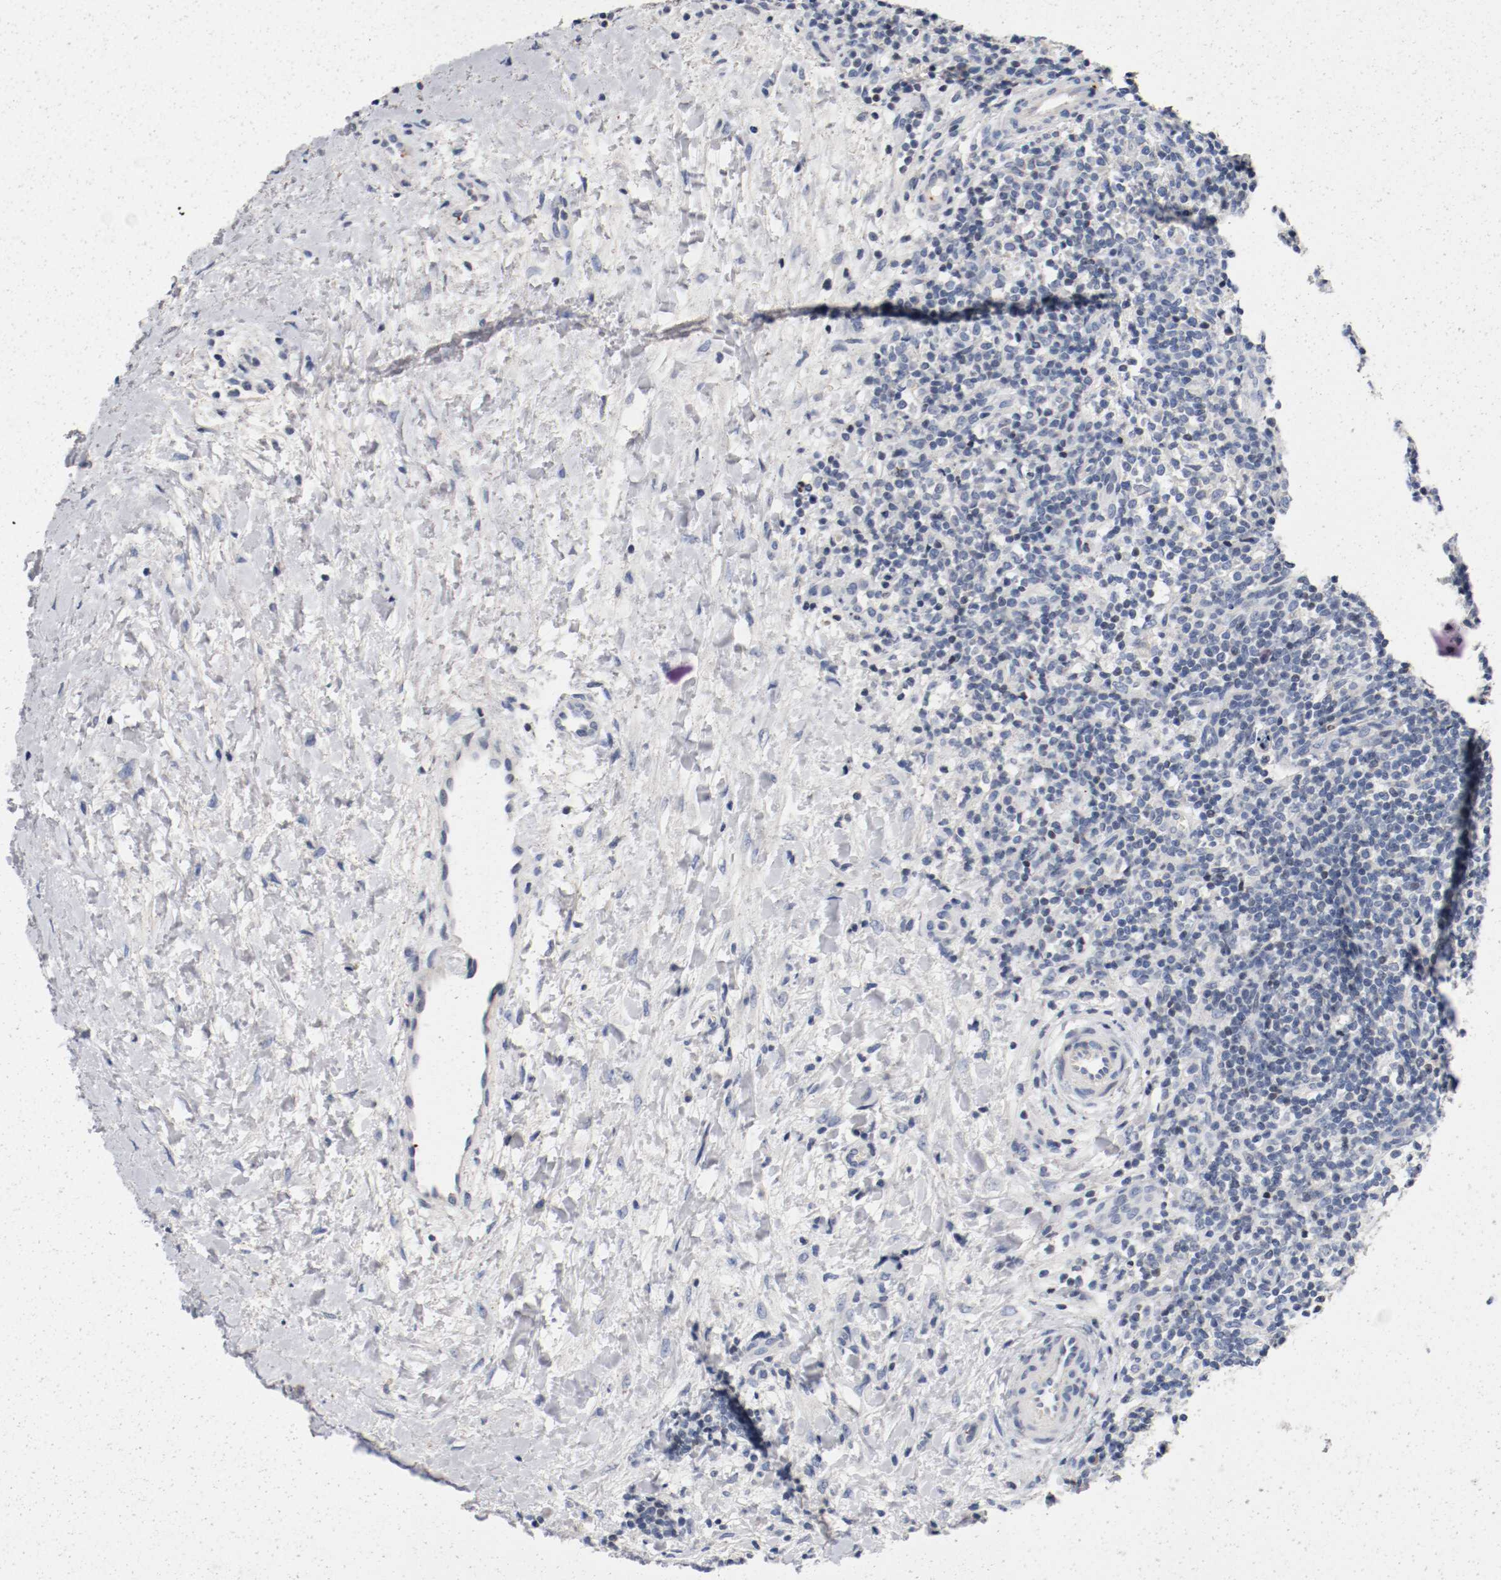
{"staining": {"intensity": "negative", "quantity": "none", "location": "none"}, "tissue": "lymphoma", "cell_type": "Tumor cells", "image_type": "cancer", "snomed": [{"axis": "morphology", "description": "Malignant lymphoma, non-Hodgkin's type, Low grade"}, {"axis": "topography", "description": "Lymph node"}], "caption": "This is an IHC photomicrograph of human lymphoma. There is no staining in tumor cells.", "gene": "PIM1", "patient": {"sex": "female", "age": 76}}